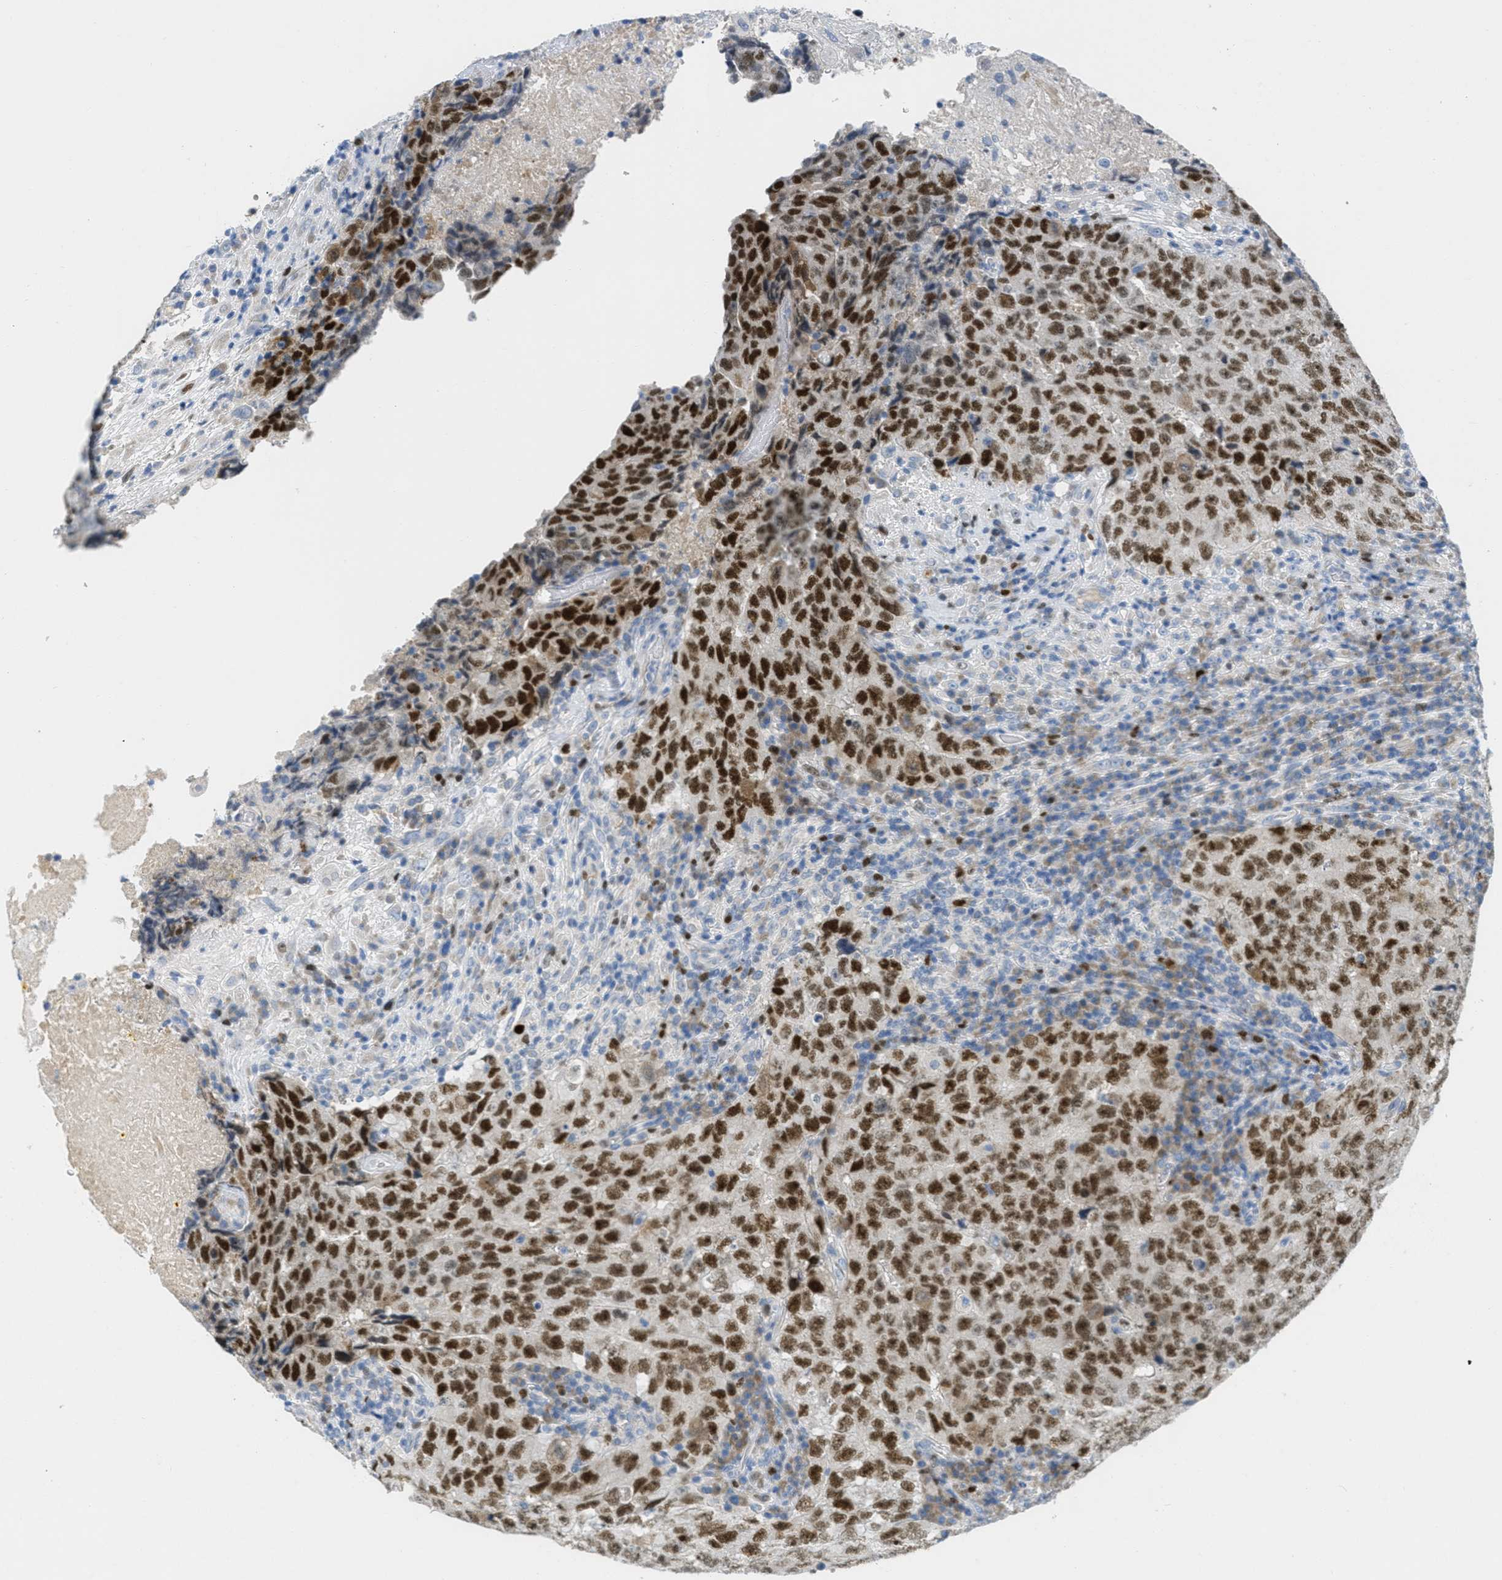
{"staining": {"intensity": "strong", "quantity": ">75%", "location": "nuclear"}, "tissue": "testis cancer", "cell_type": "Tumor cells", "image_type": "cancer", "snomed": [{"axis": "morphology", "description": "Necrosis, NOS"}, {"axis": "morphology", "description": "Carcinoma, Embryonal, NOS"}, {"axis": "topography", "description": "Testis"}], "caption": "Immunohistochemical staining of embryonal carcinoma (testis) displays strong nuclear protein expression in approximately >75% of tumor cells. Nuclei are stained in blue.", "gene": "ORC6", "patient": {"sex": "male", "age": 19}}